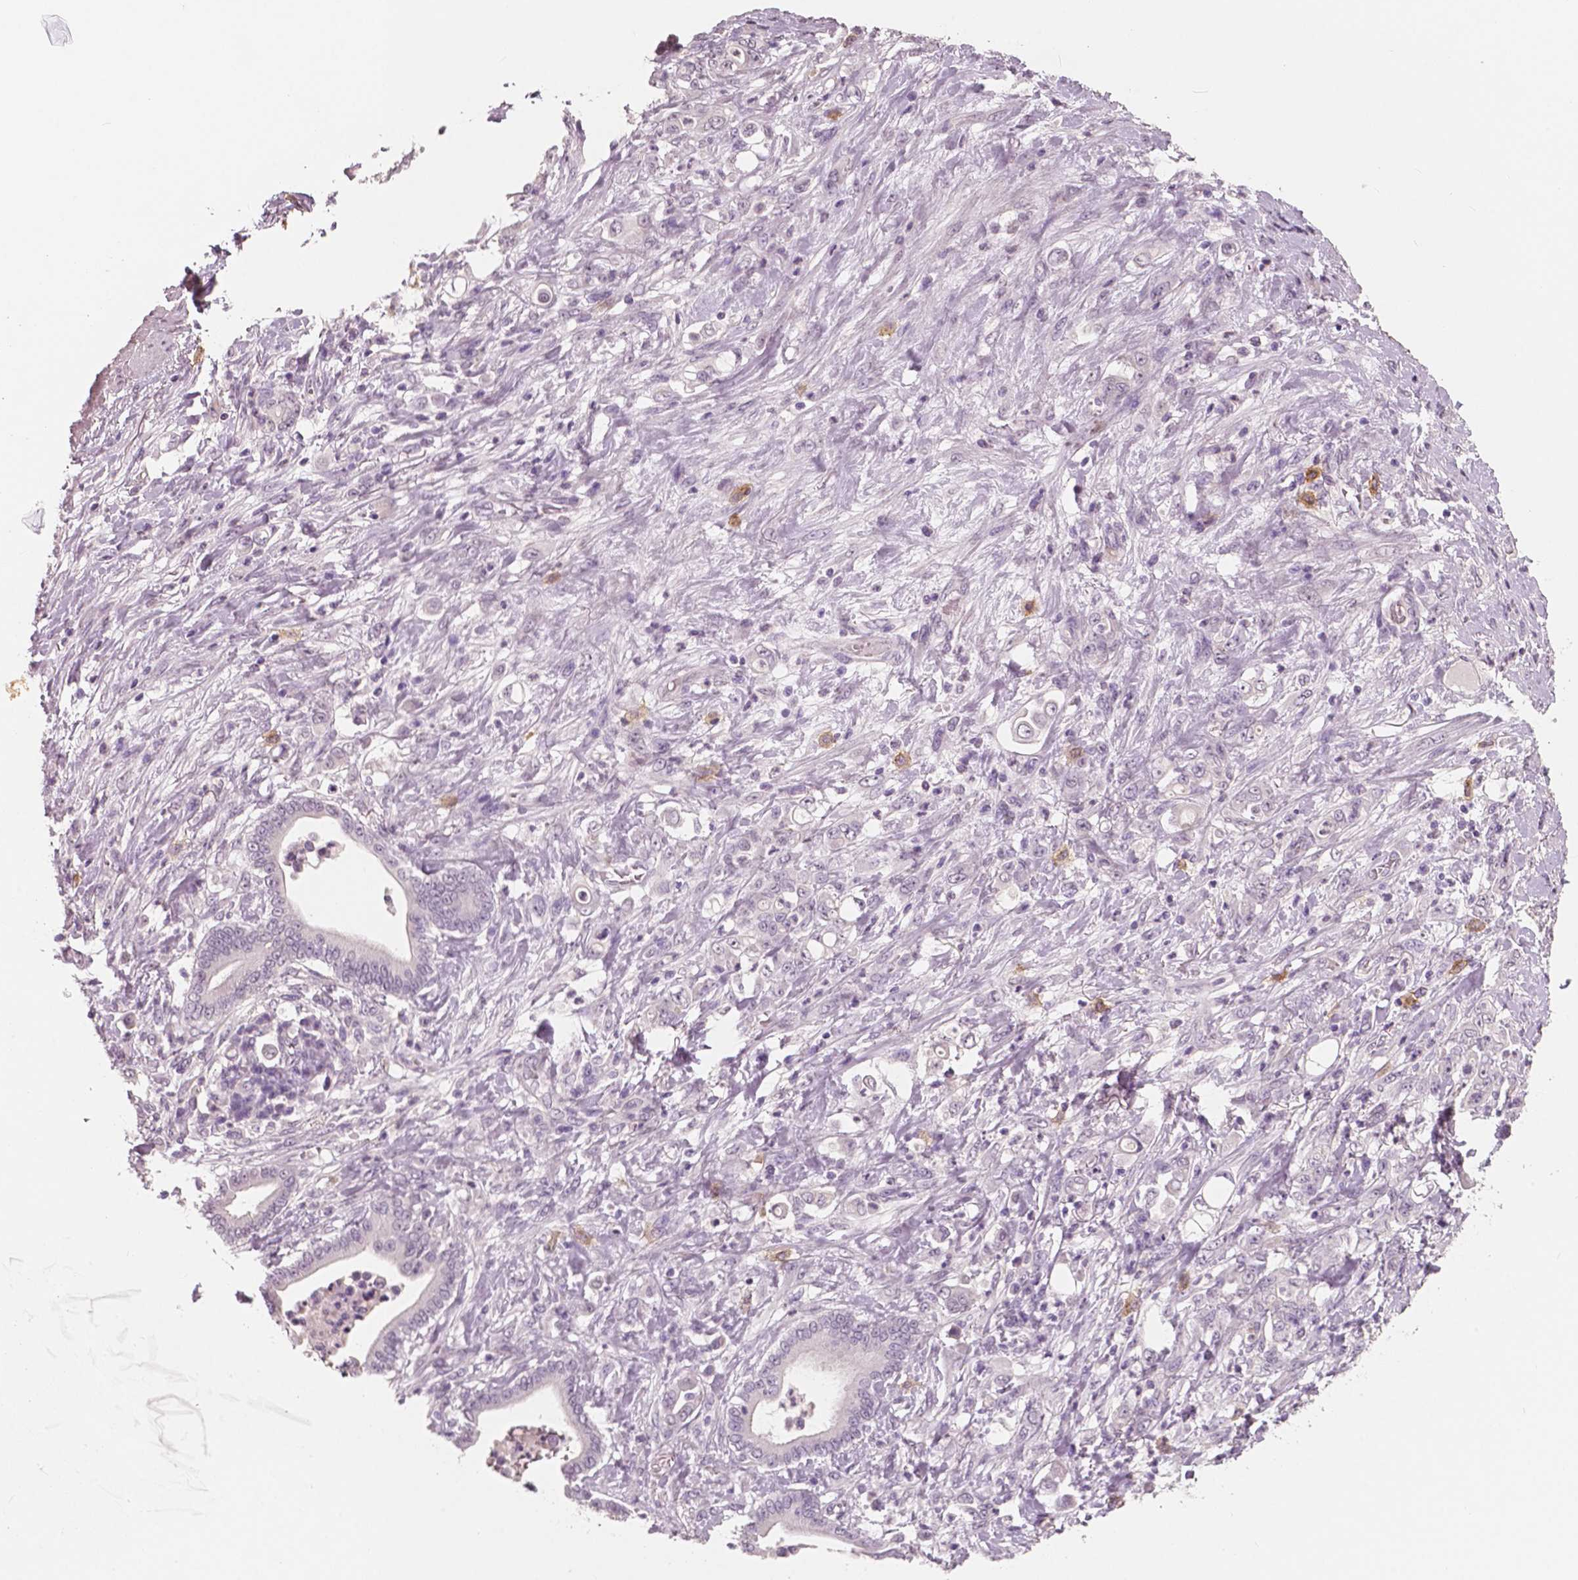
{"staining": {"intensity": "negative", "quantity": "none", "location": "none"}, "tissue": "stomach cancer", "cell_type": "Tumor cells", "image_type": "cancer", "snomed": [{"axis": "morphology", "description": "Adenocarcinoma, NOS"}, {"axis": "topography", "description": "Stomach"}], "caption": "Immunohistochemical staining of human stomach adenocarcinoma displays no significant staining in tumor cells.", "gene": "KIT", "patient": {"sex": "female", "age": 79}}